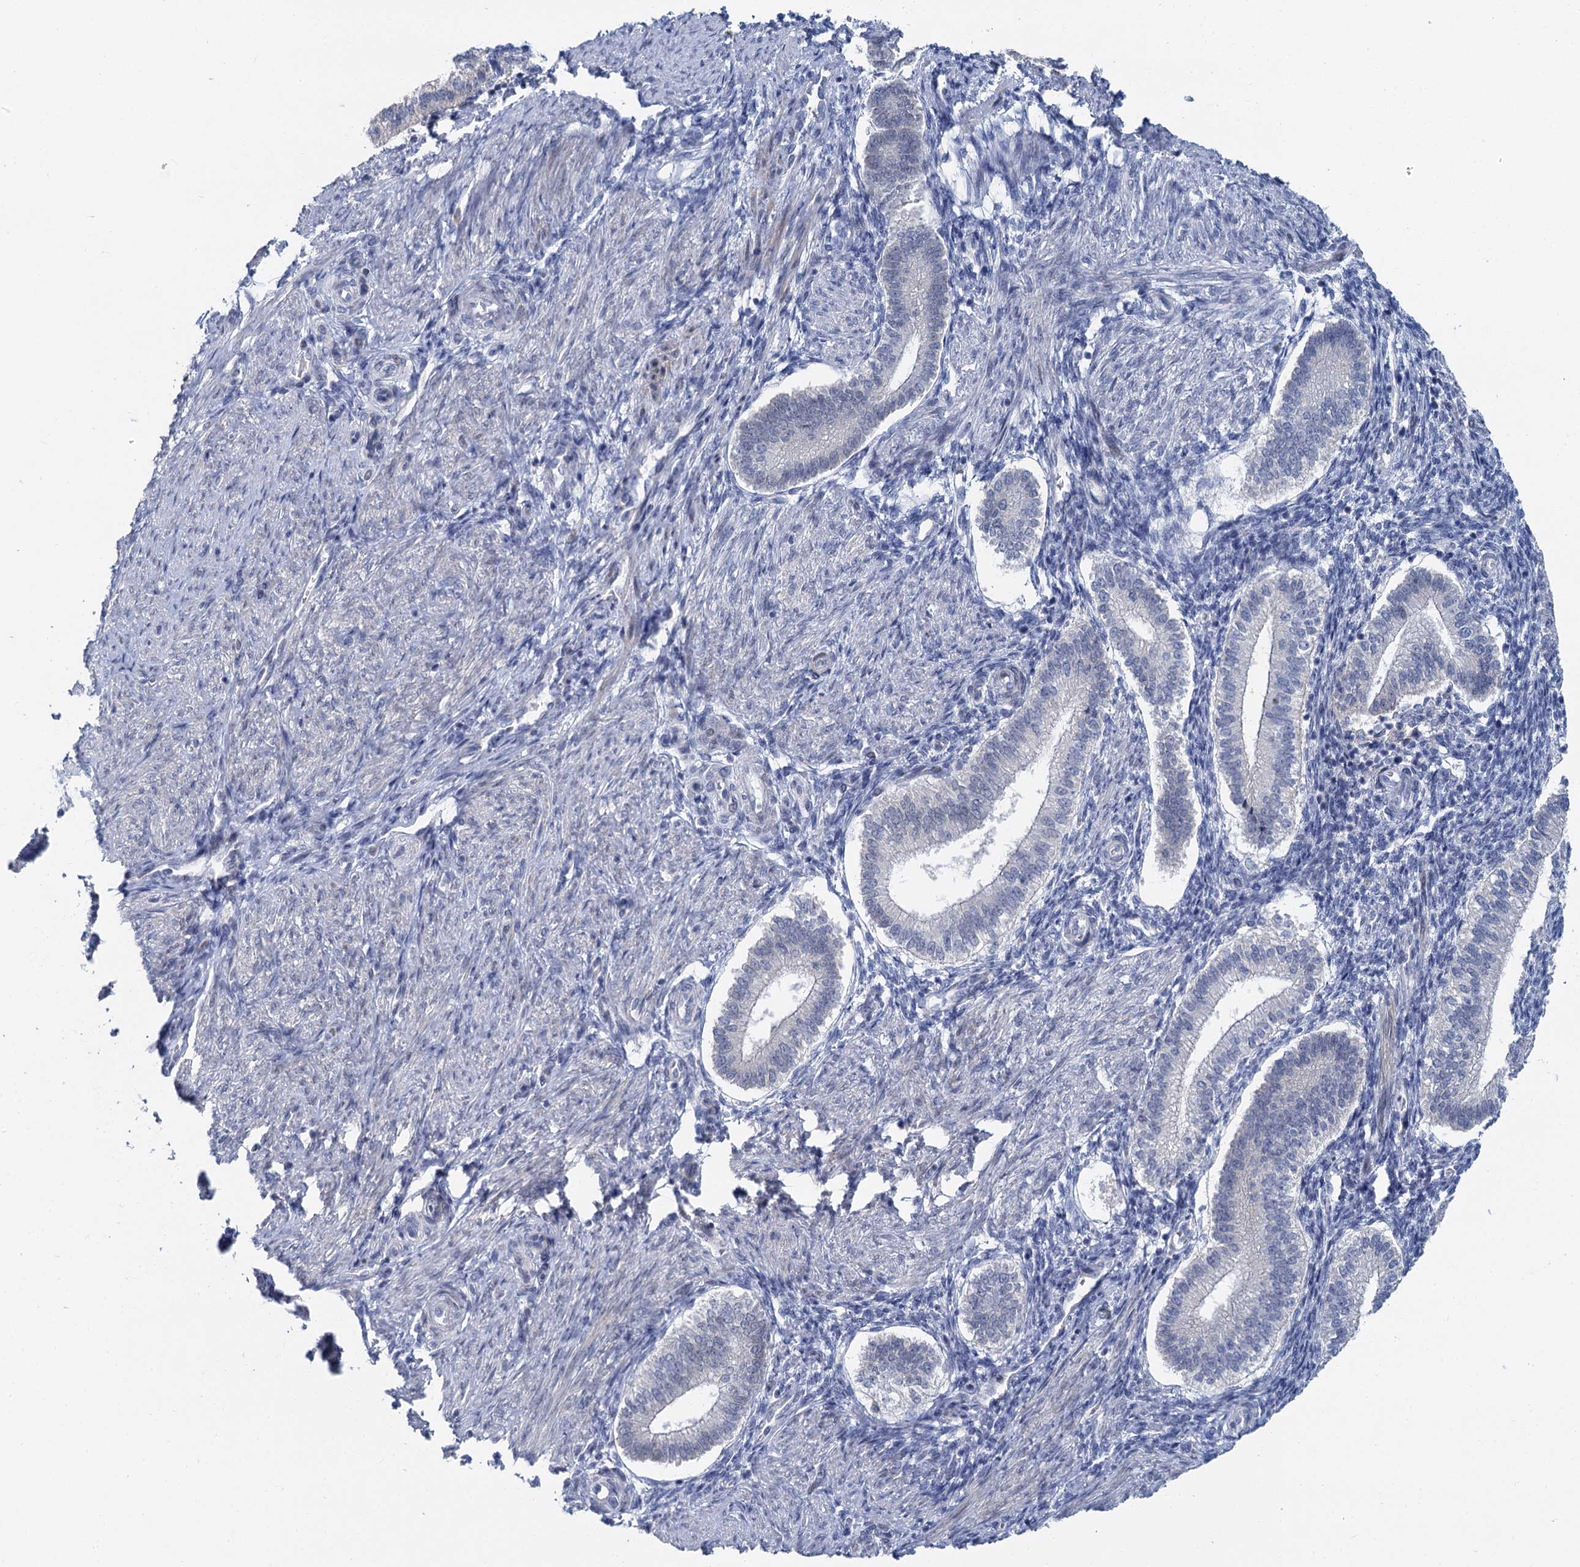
{"staining": {"intensity": "negative", "quantity": "none", "location": "none"}, "tissue": "endometrium", "cell_type": "Cells in endometrial stroma", "image_type": "normal", "snomed": [{"axis": "morphology", "description": "Normal tissue, NOS"}, {"axis": "topography", "description": "Endometrium"}], "caption": "This is an immunohistochemistry (IHC) micrograph of unremarkable human endometrium. There is no expression in cells in endometrial stroma.", "gene": "ACRBP", "patient": {"sex": "female", "age": 24}}